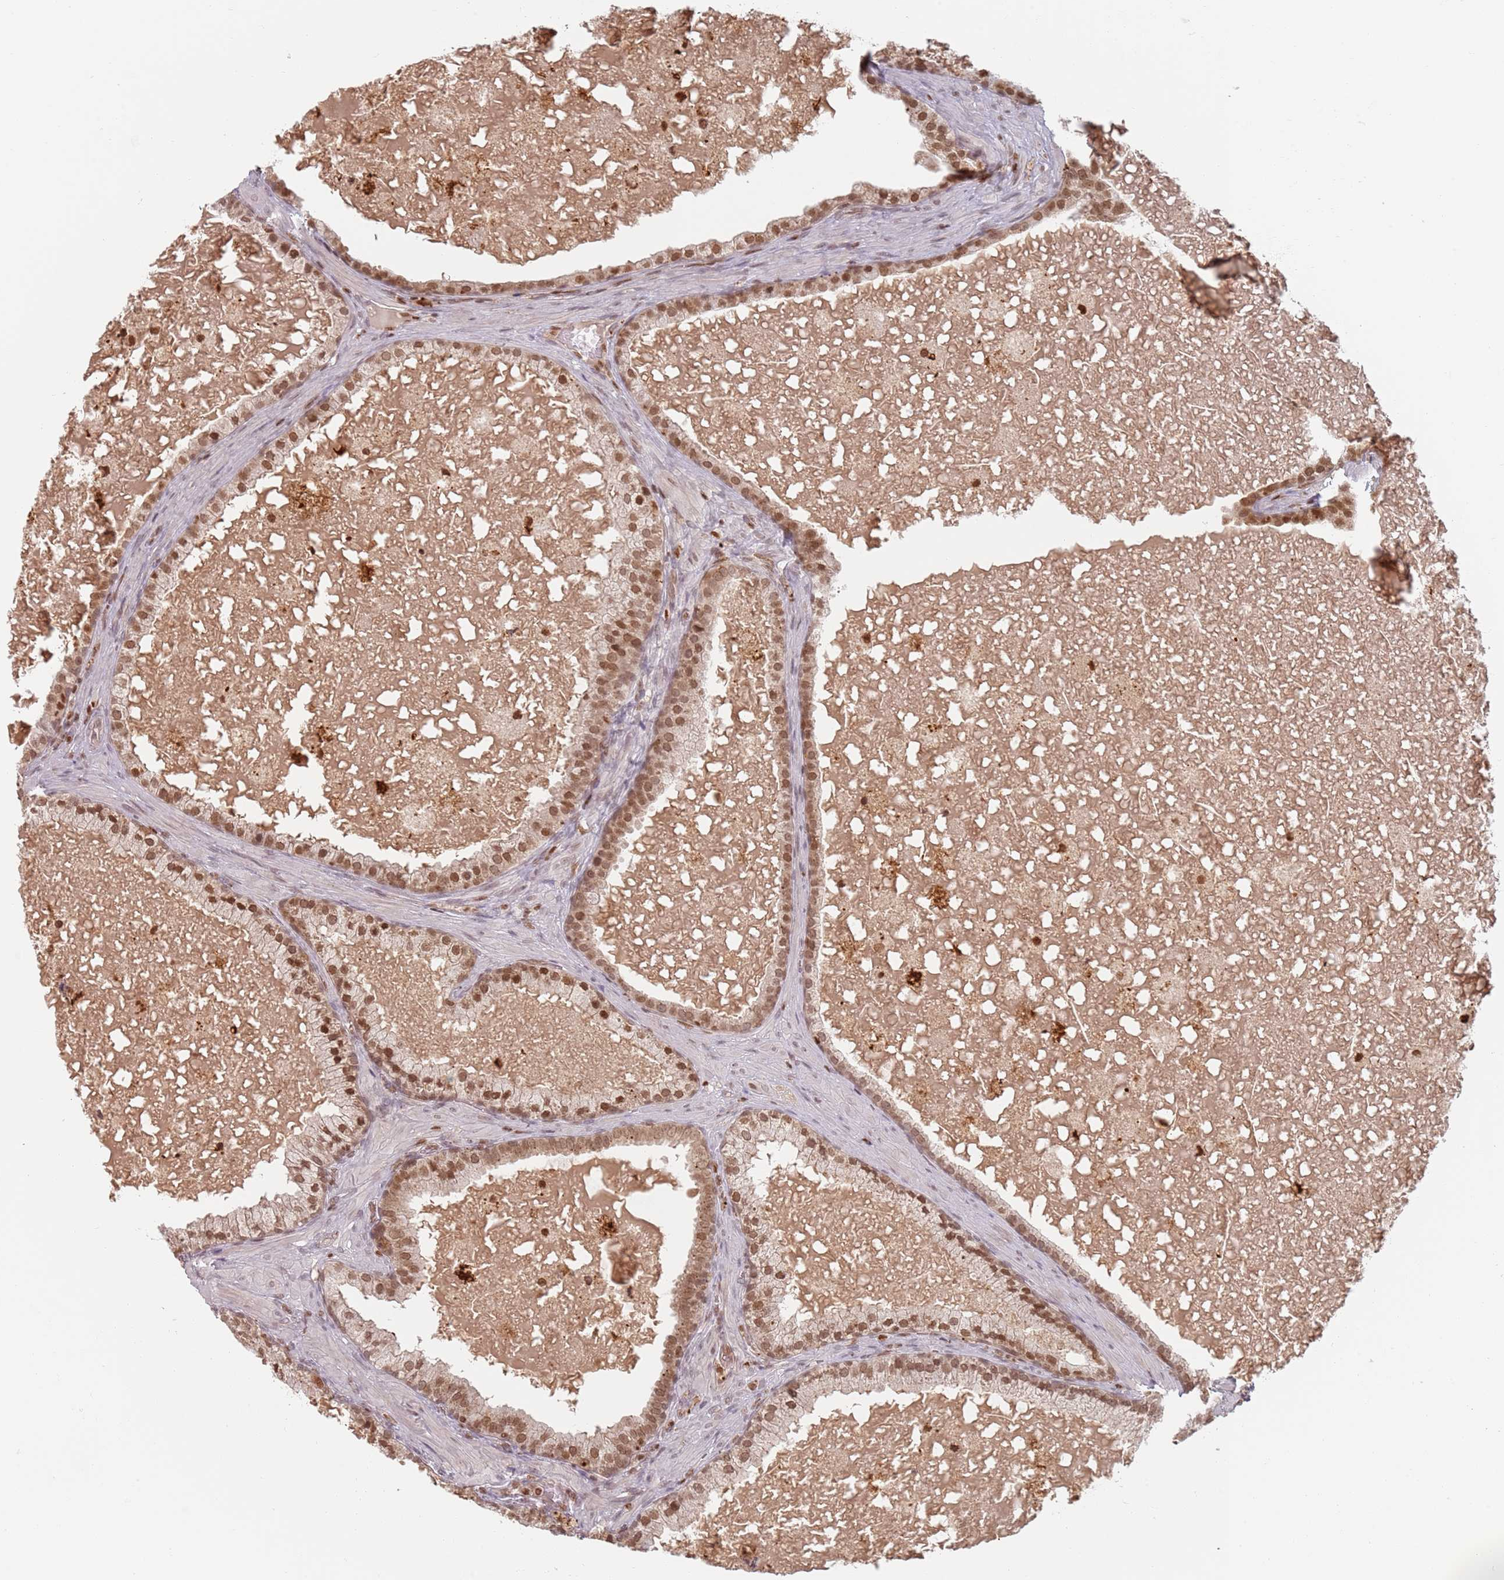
{"staining": {"intensity": "moderate", "quantity": ">75%", "location": "nuclear"}, "tissue": "prostate cancer", "cell_type": "Tumor cells", "image_type": "cancer", "snomed": [{"axis": "morphology", "description": "Adenocarcinoma, High grade"}, {"axis": "topography", "description": "Prostate"}], "caption": "Immunohistochemical staining of human prostate cancer shows moderate nuclear protein expression in about >75% of tumor cells.", "gene": "NUP50", "patient": {"sex": "male", "age": 55}}